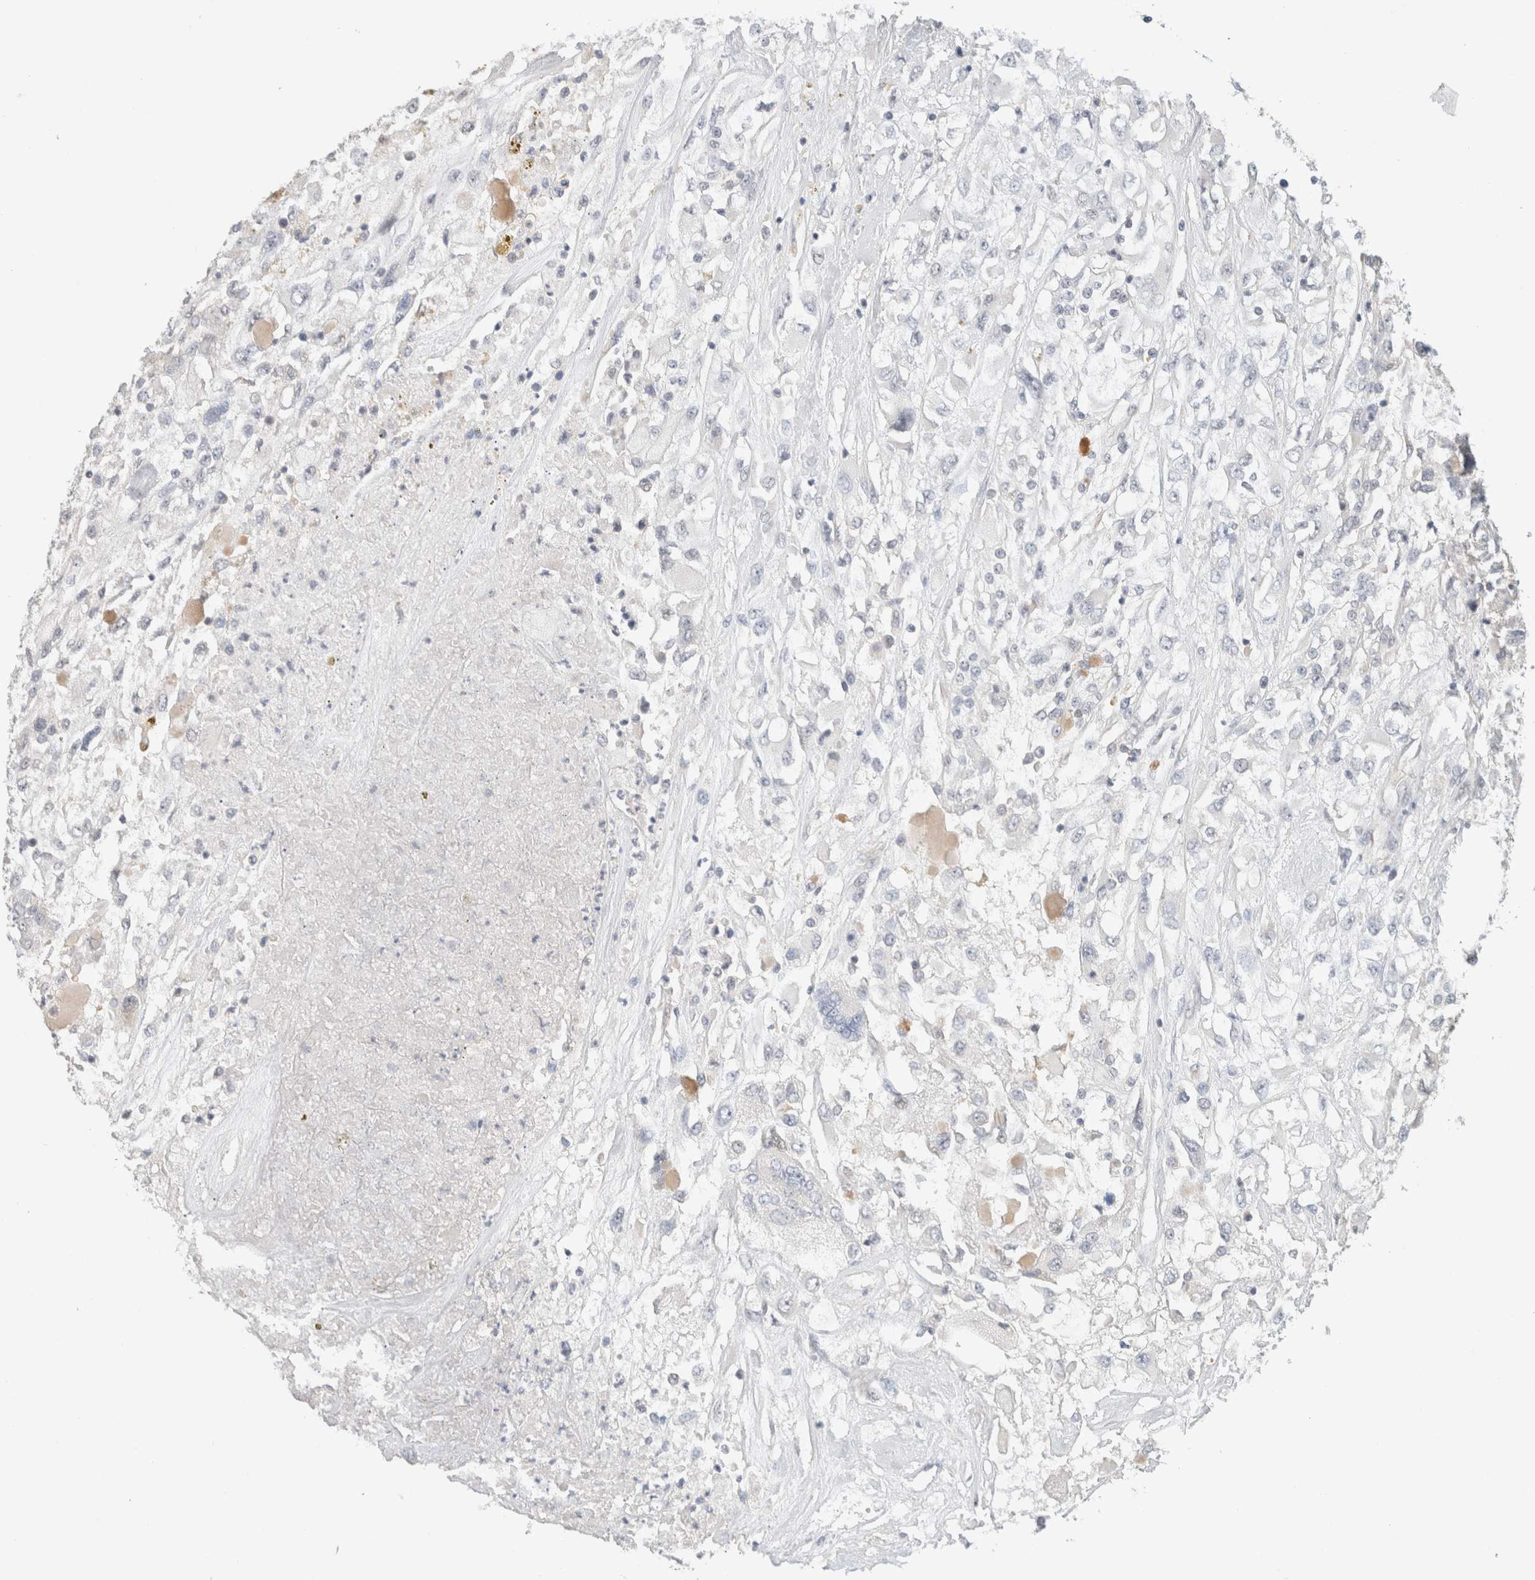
{"staining": {"intensity": "negative", "quantity": "none", "location": "none"}, "tissue": "renal cancer", "cell_type": "Tumor cells", "image_type": "cancer", "snomed": [{"axis": "morphology", "description": "Adenocarcinoma, NOS"}, {"axis": "topography", "description": "Kidney"}], "caption": "Tumor cells show no significant positivity in renal cancer. (DAB IHC visualized using brightfield microscopy, high magnification).", "gene": "MRM3", "patient": {"sex": "female", "age": 52}}